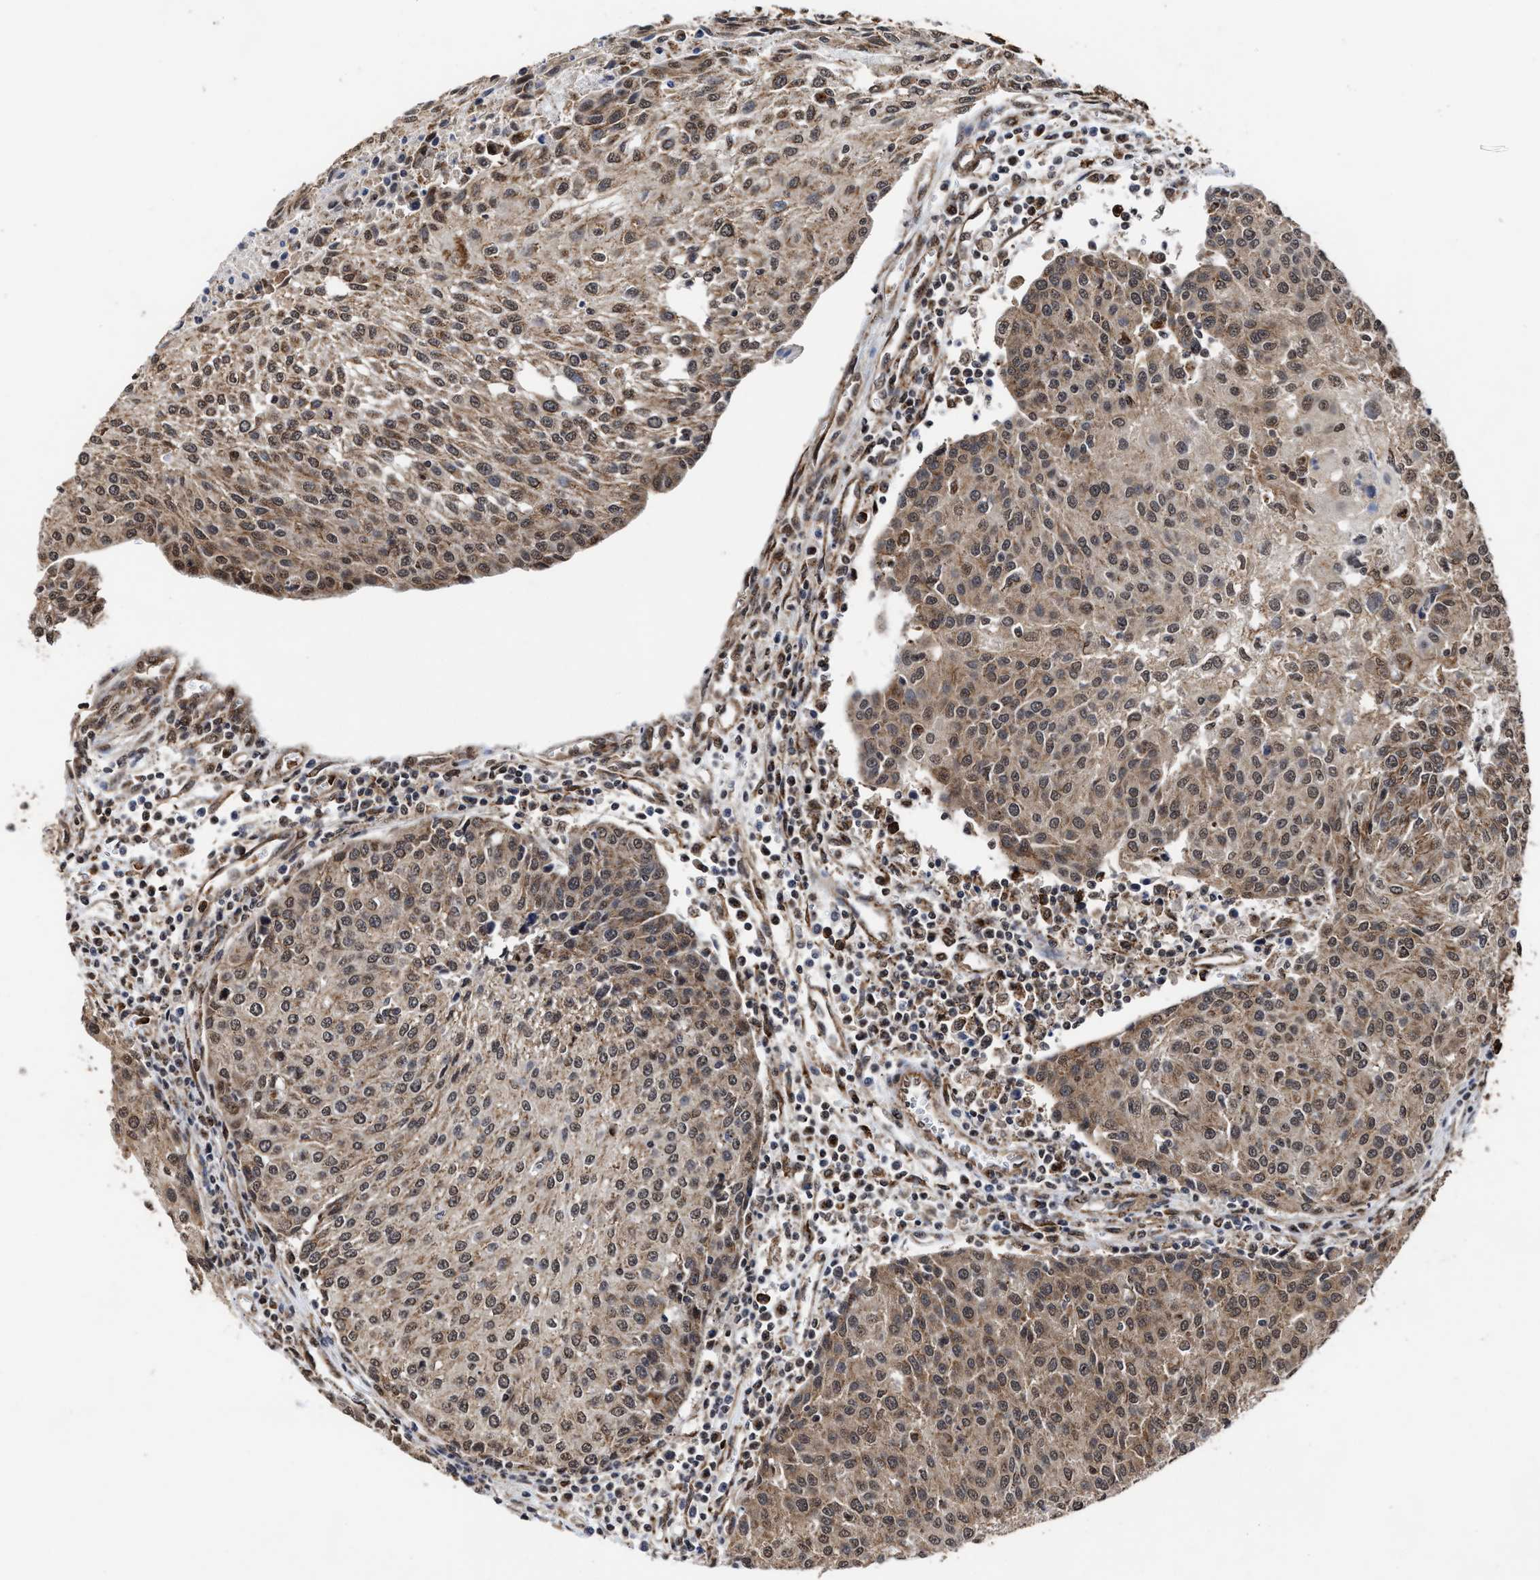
{"staining": {"intensity": "moderate", "quantity": ">75%", "location": "cytoplasmic/membranous,nuclear"}, "tissue": "urothelial cancer", "cell_type": "Tumor cells", "image_type": "cancer", "snomed": [{"axis": "morphology", "description": "Urothelial carcinoma, High grade"}, {"axis": "topography", "description": "Urinary bladder"}], "caption": "The immunohistochemical stain shows moderate cytoplasmic/membranous and nuclear expression in tumor cells of urothelial carcinoma (high-grade) tissue. The protein of interest is stained brown, and the nuclei are stained in blue (DAB (3,3'-diaminobenzidine) IHC with brightfield microscopy, high magnification).", "gene": "SEPTIN2", "patient": {"sex": "female", "age": 85}}